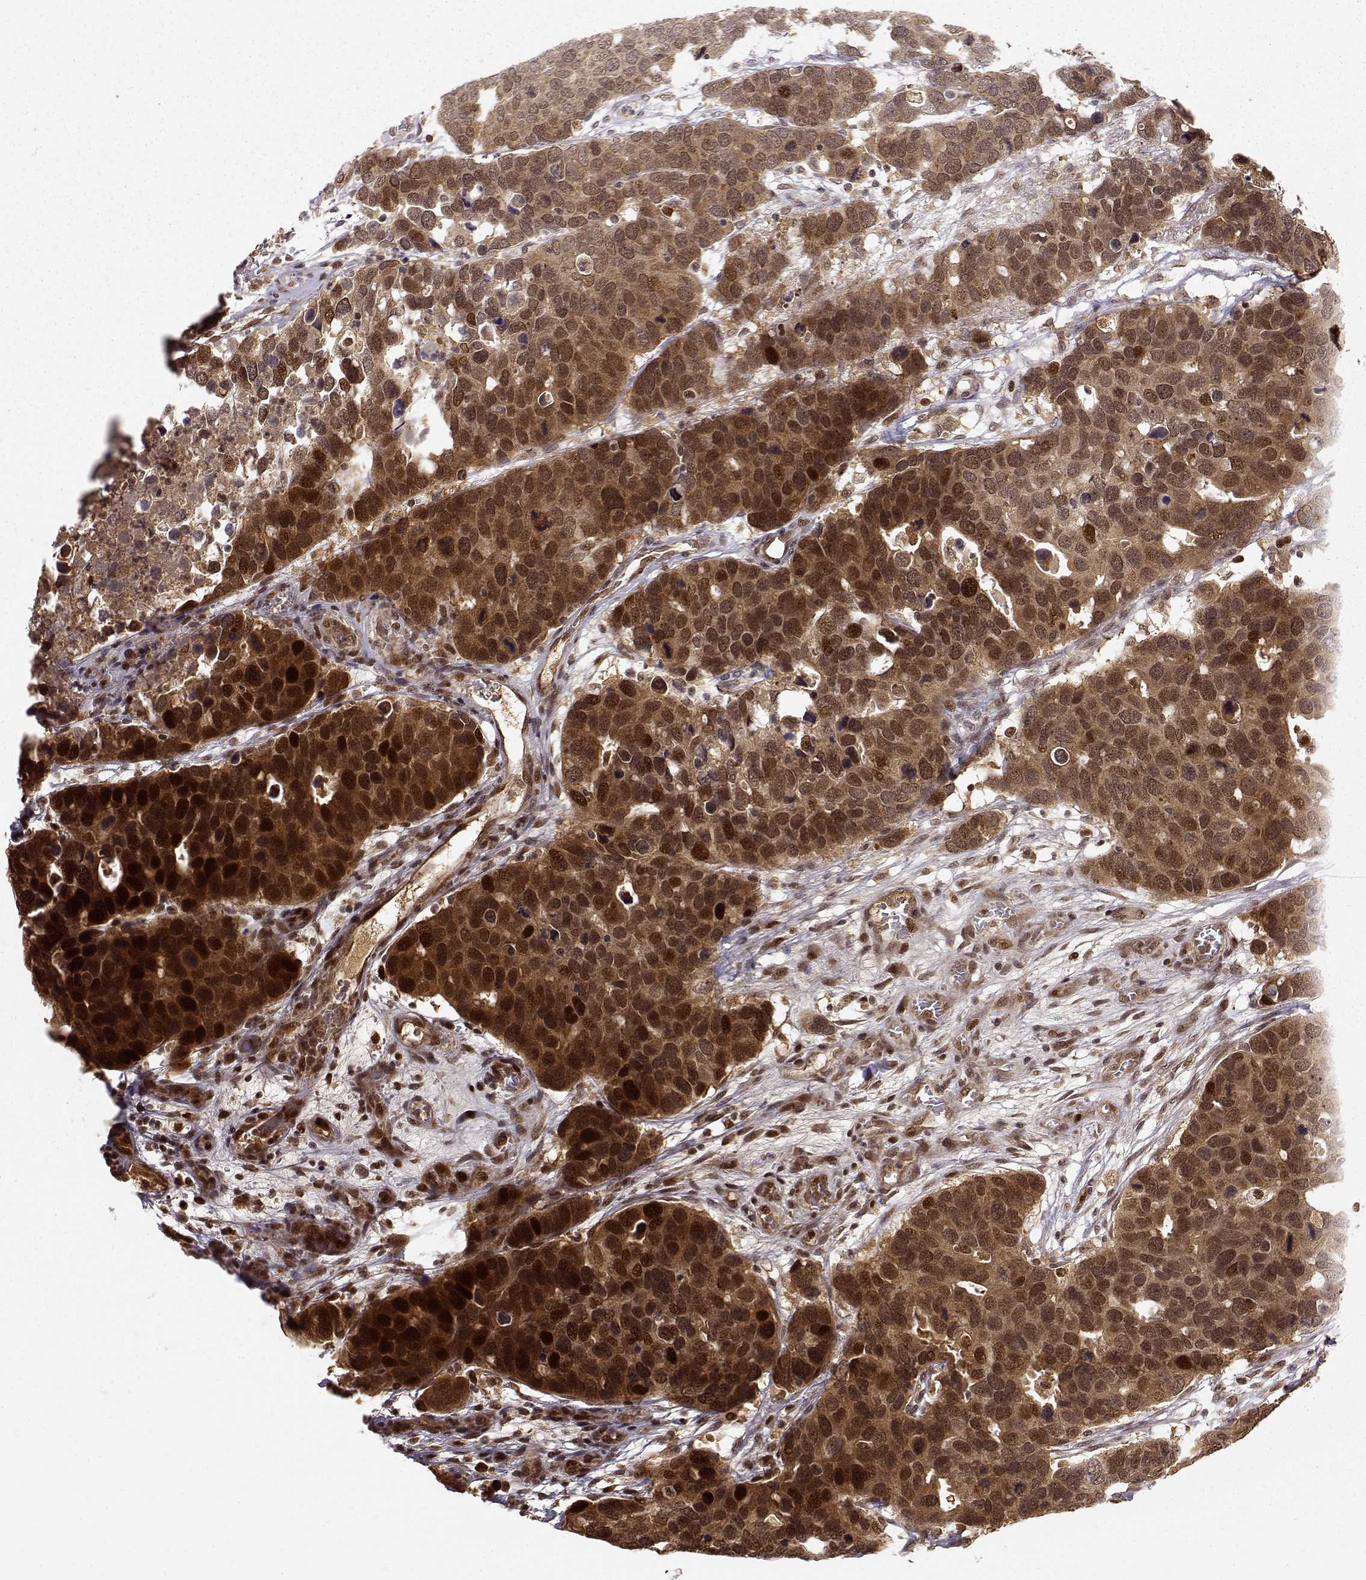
{"staining": {"intensity": "strong", "quantity": ">75%", "location": "cytoplasmic/membranous,nuclear"}, "tissue": "breast cancer", "cell_type": "Tumor cells", "image_type": "cancer", "snomed": [{"axis": "morphology", "description": "Duct carcinoma"}, {"axis": "topography", "description": "Breast"}], "caption": "High-magnification brightfield microscopy of breast cancer (infiltrating ductal carcinoma) stained with DAB (3,3'-diaminobenzidine) (brown) and counterstained with hematoxylin (blue). tumor cells exhibit strong cytoplasmic/membranous and nuclear staining is appreciated in about>75% of cells. The protein of interest is stained brown, and the nuclei are stained in blue (DAB (3,3'-diaminobenzidine) IHC with brightfield microscopy, high magnification).", "gene": "MAEA", "patient": {"sex": "female", "age": 83}}